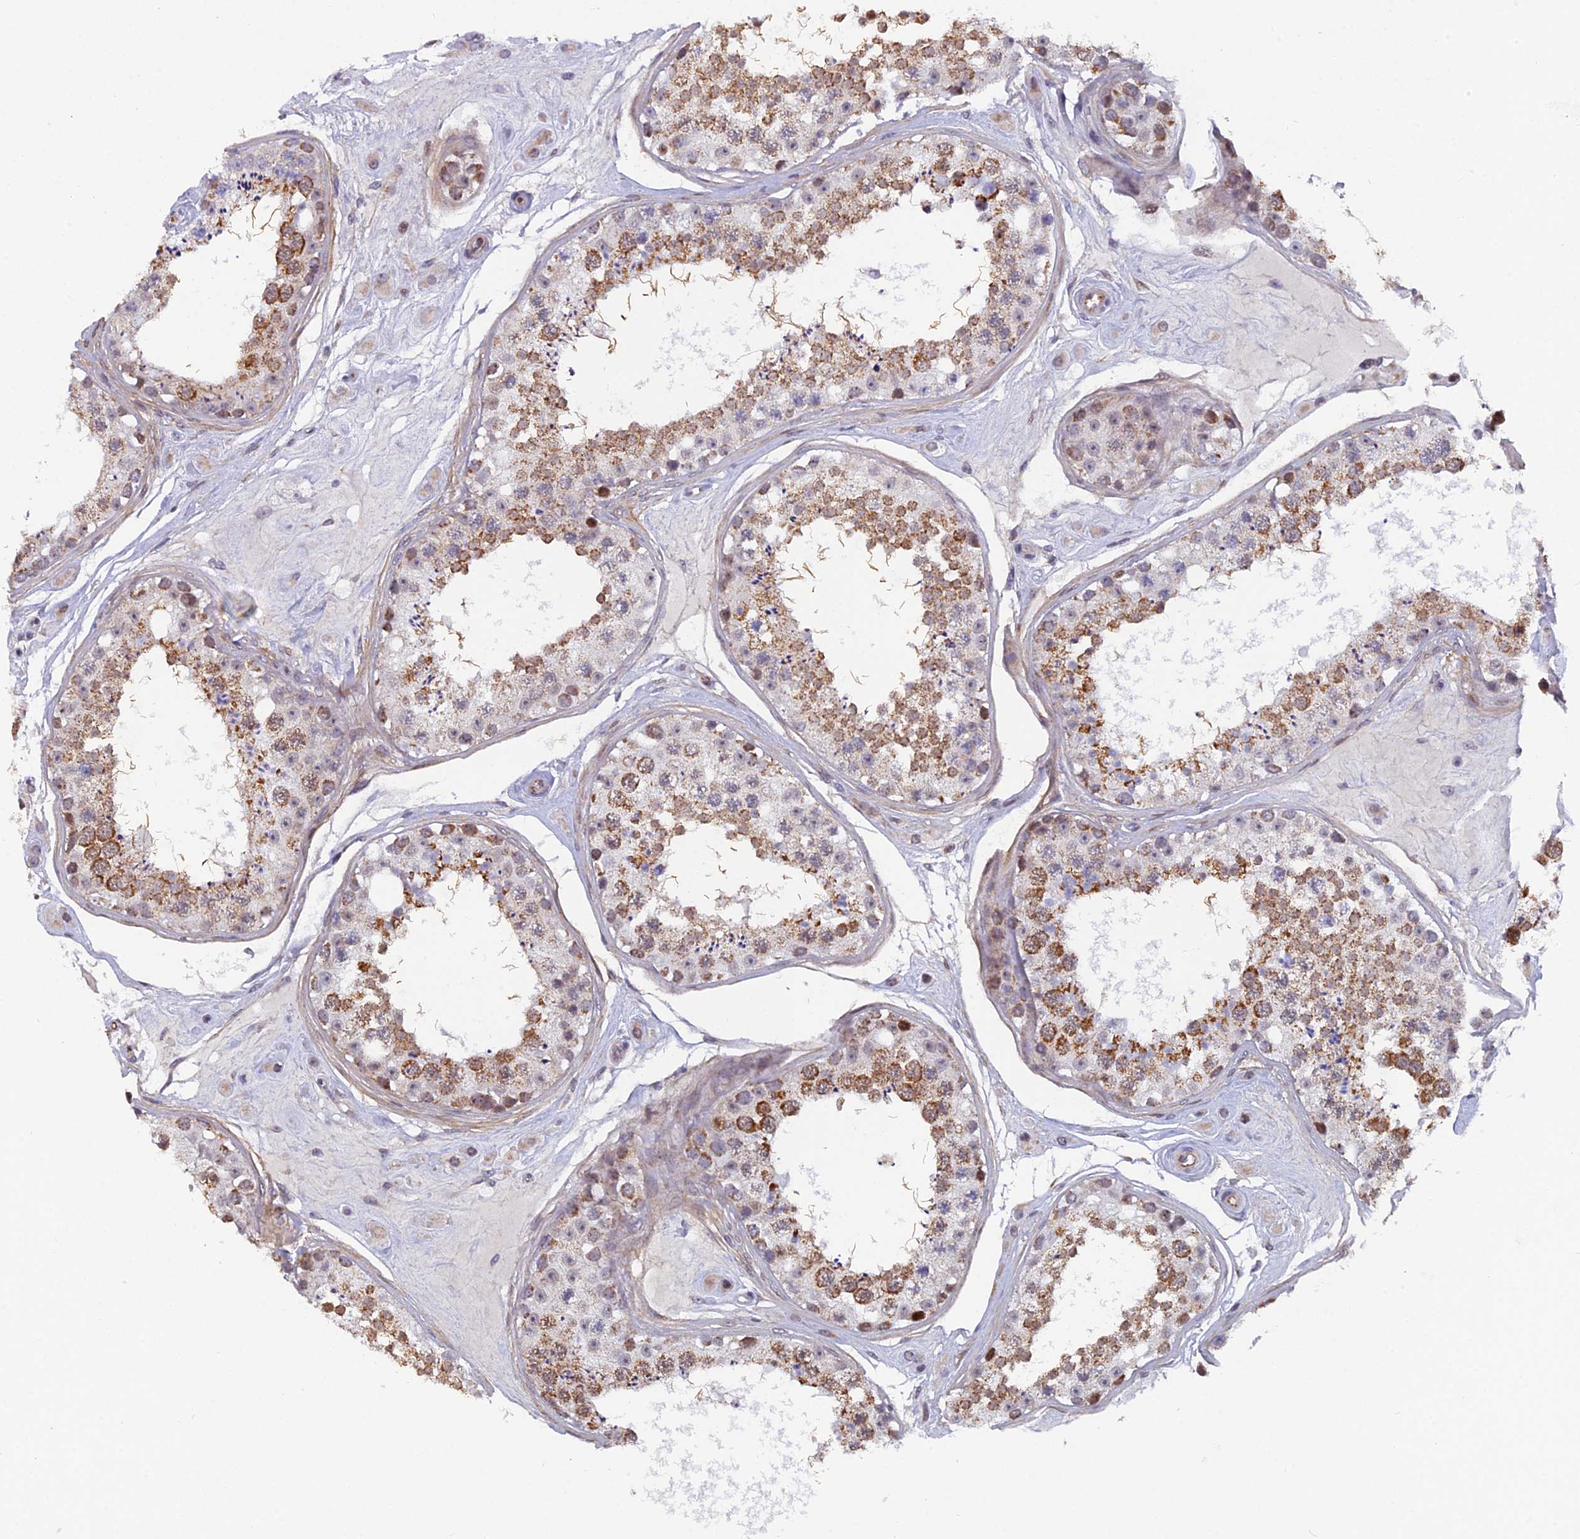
{"staining": {"intensity": "moderate", "quantity": ">75%", "location": "cytoplasmic/membranous,nuclear"}, "tissue": "testis", "cell_type": "Cells in seminiferous ducts", "image_type": "normal", "snomed": [{"axis": "morphology", "description": "Normal tissue, NOS"}, {"axis": "topography", "description": "Testis"}], "caption": "Protein expression analysis of normal human testis reveals moderate cytoplasmic/membranous,nuclear expression in approximately >75% of cells in seminiferous ducts.", "gene": "XKR9", "patient": {"sex": "male", "age": 25}}